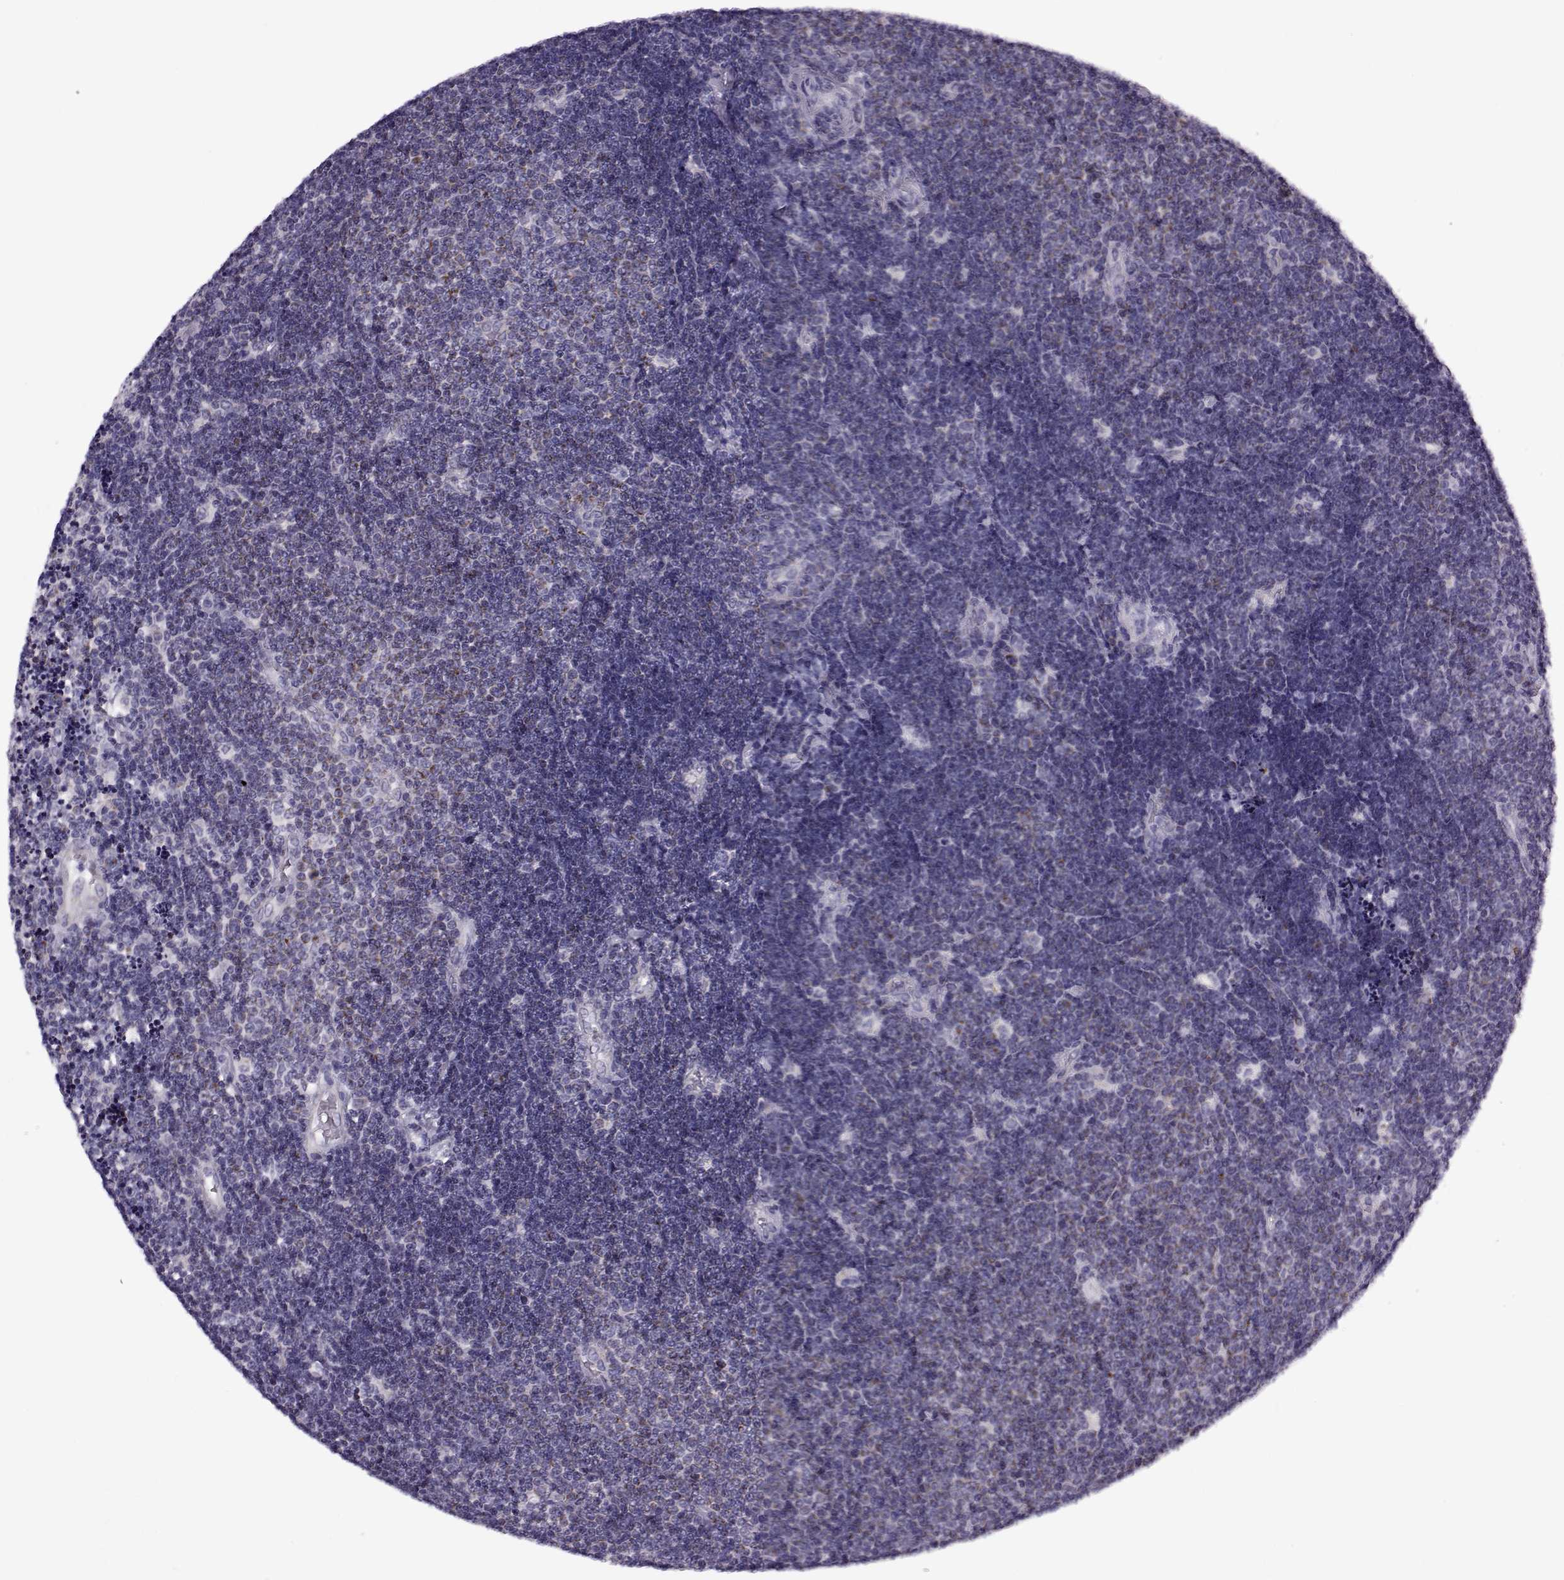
{"staining": {"intensity": "moderate", "quantity": "<25%", "location": "cytoplasmic/membranous"}, "tissue": "lymphoma", "cell_type": "Tumor cells", "image_type": "cancer", "snomed": [{"axis": "morphology", "description": "Malignant lymphoma, non-Hodgkin's type, Low grade"}, {"axis": "topography", "description": "Brain"}], "caption": "Immunohistochemical staining of lymphoma reveals low levels of moderate cytoplasmic/membranous positivity in about <25% of tumor cells.", "gene": "RIMS2", "patient": {"sex": "female", "age": 66}}